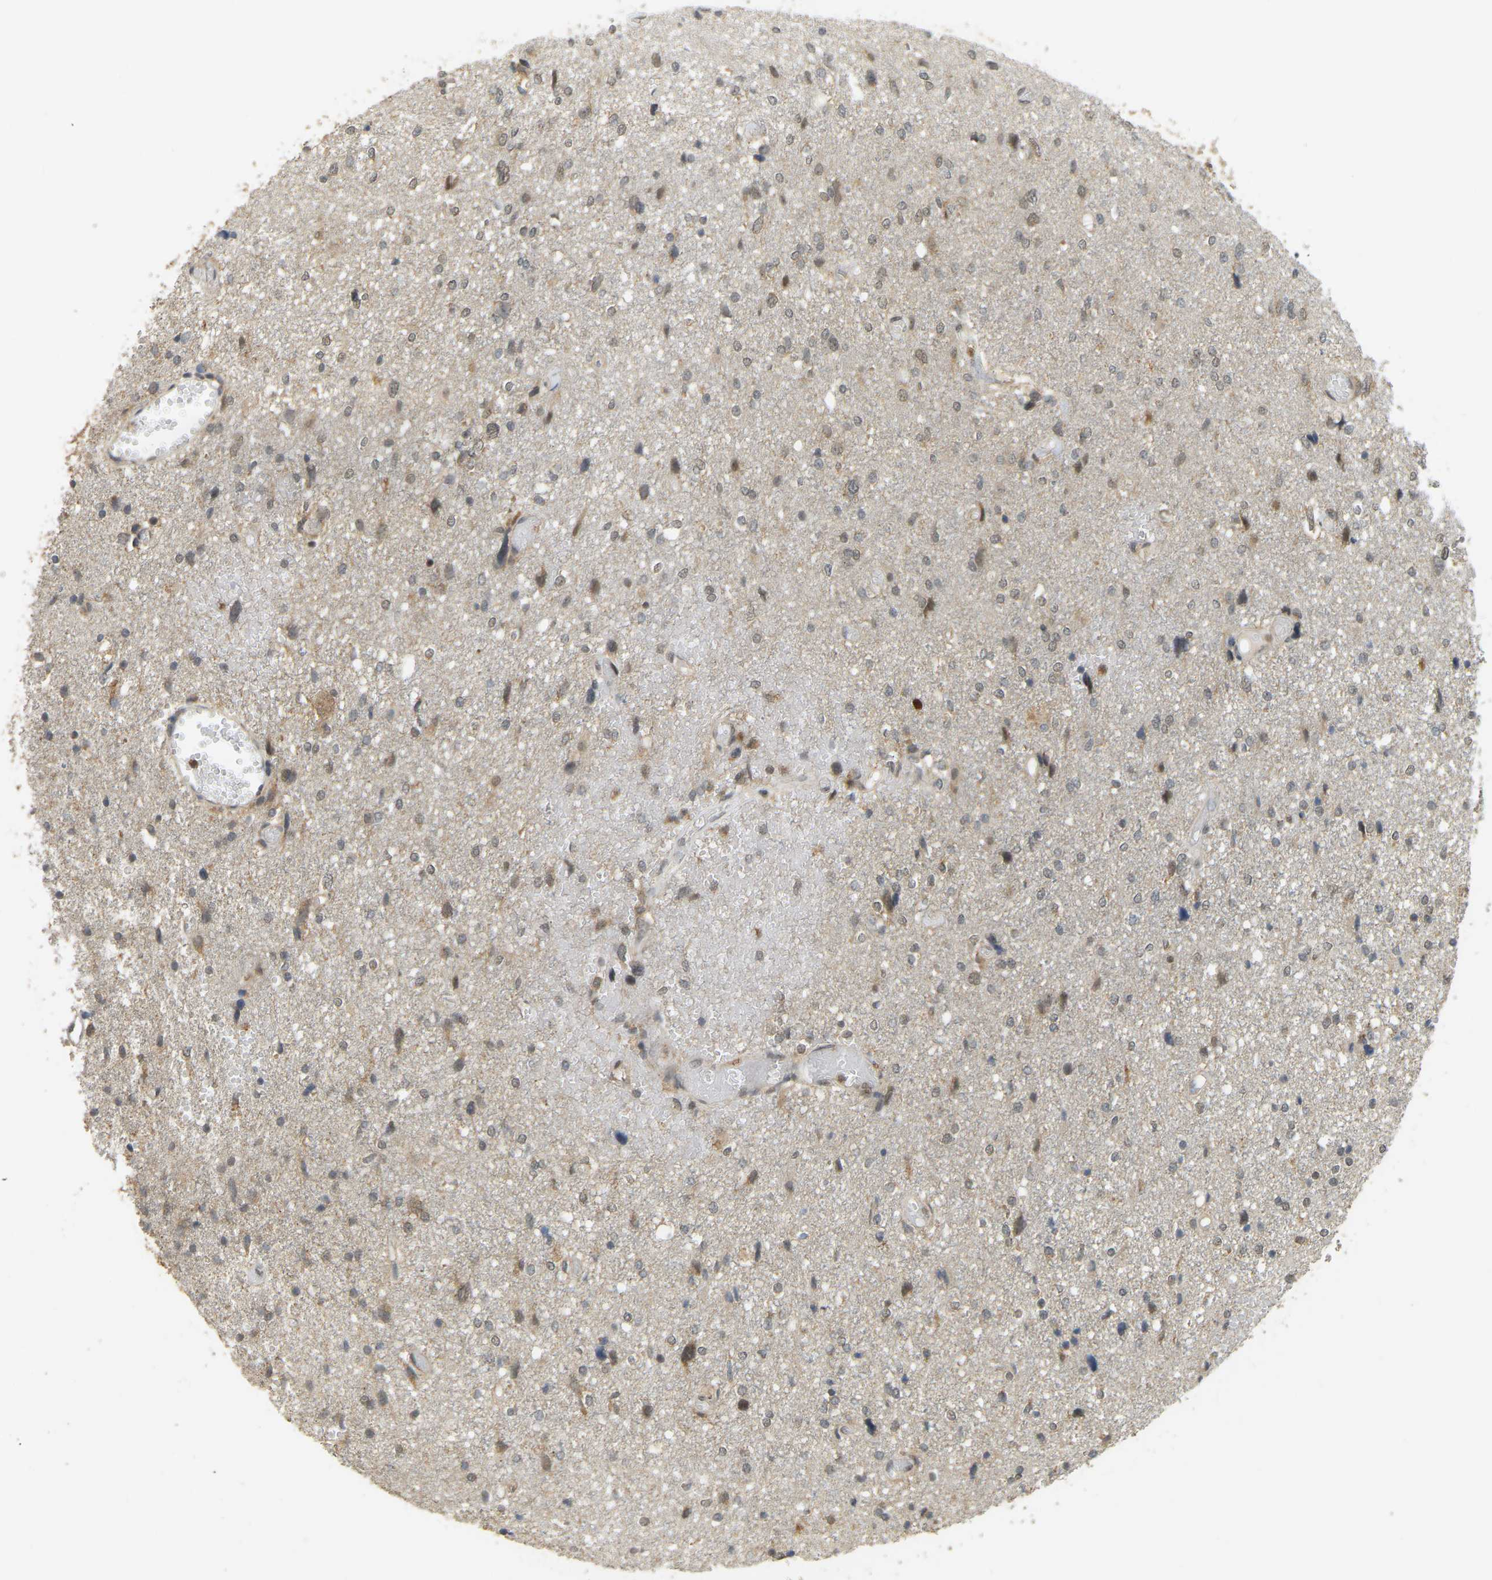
{"staining": {"intensity": "weak", "quantity": ">75%", "location": "nuclear"}, "tissue": "glioma", "cell_type": "Tumor cells", "image_type": "cancer", "snomed": [{"axis": "morphology", "description": "Glioma, malignant, High grade"}, {"axis": "topography", "description": "Brain"}], "caption": "The photomicrograph shows a brown stain indicating the presence of a protein in the nuclear of tumor cells in glioma.", "gene": "BRF2", "patient": {"sex": "female", "age": 59}}